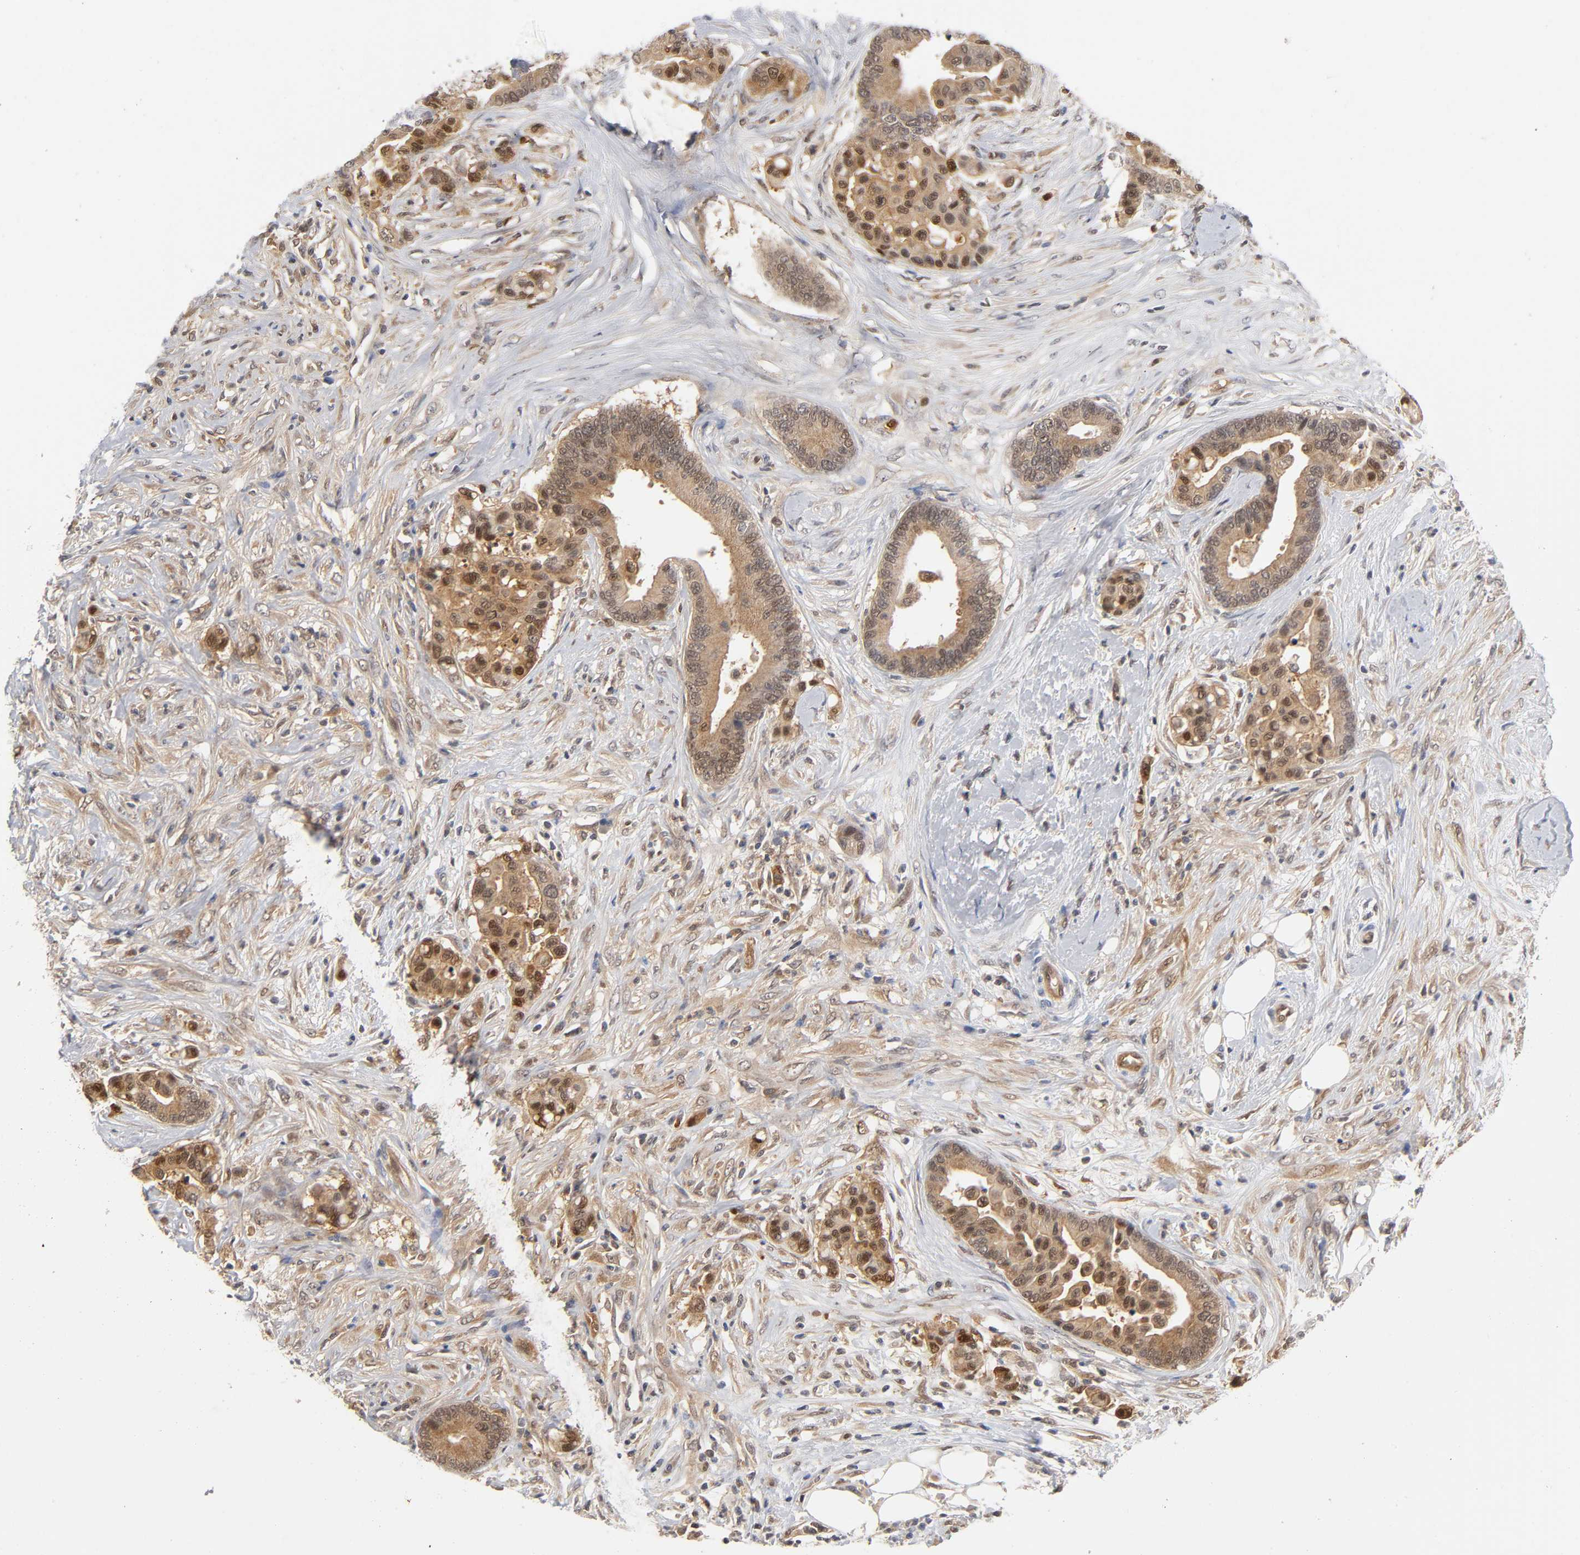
{"staining": {"intensity": "strong", "quantity": ">75%", "location": "cytoplasmic/membranous"}, "tissue": "colorectal cancer", "cell_type": "Tumor cells", "image_type": "cancer", "snomed": [{"axis": "morphology", "description": "Adenocarcinoma, NOS"}, {"axis": "topography", "description": "Colon"}], "caption": "The micrograph shows a brown stain indicating the presence of a protein in the cytoplasmic/membranous of tumor cells in colorectal cancer.", "gene": "DFFB", "patient": {"sex": "male", "age": 82}}